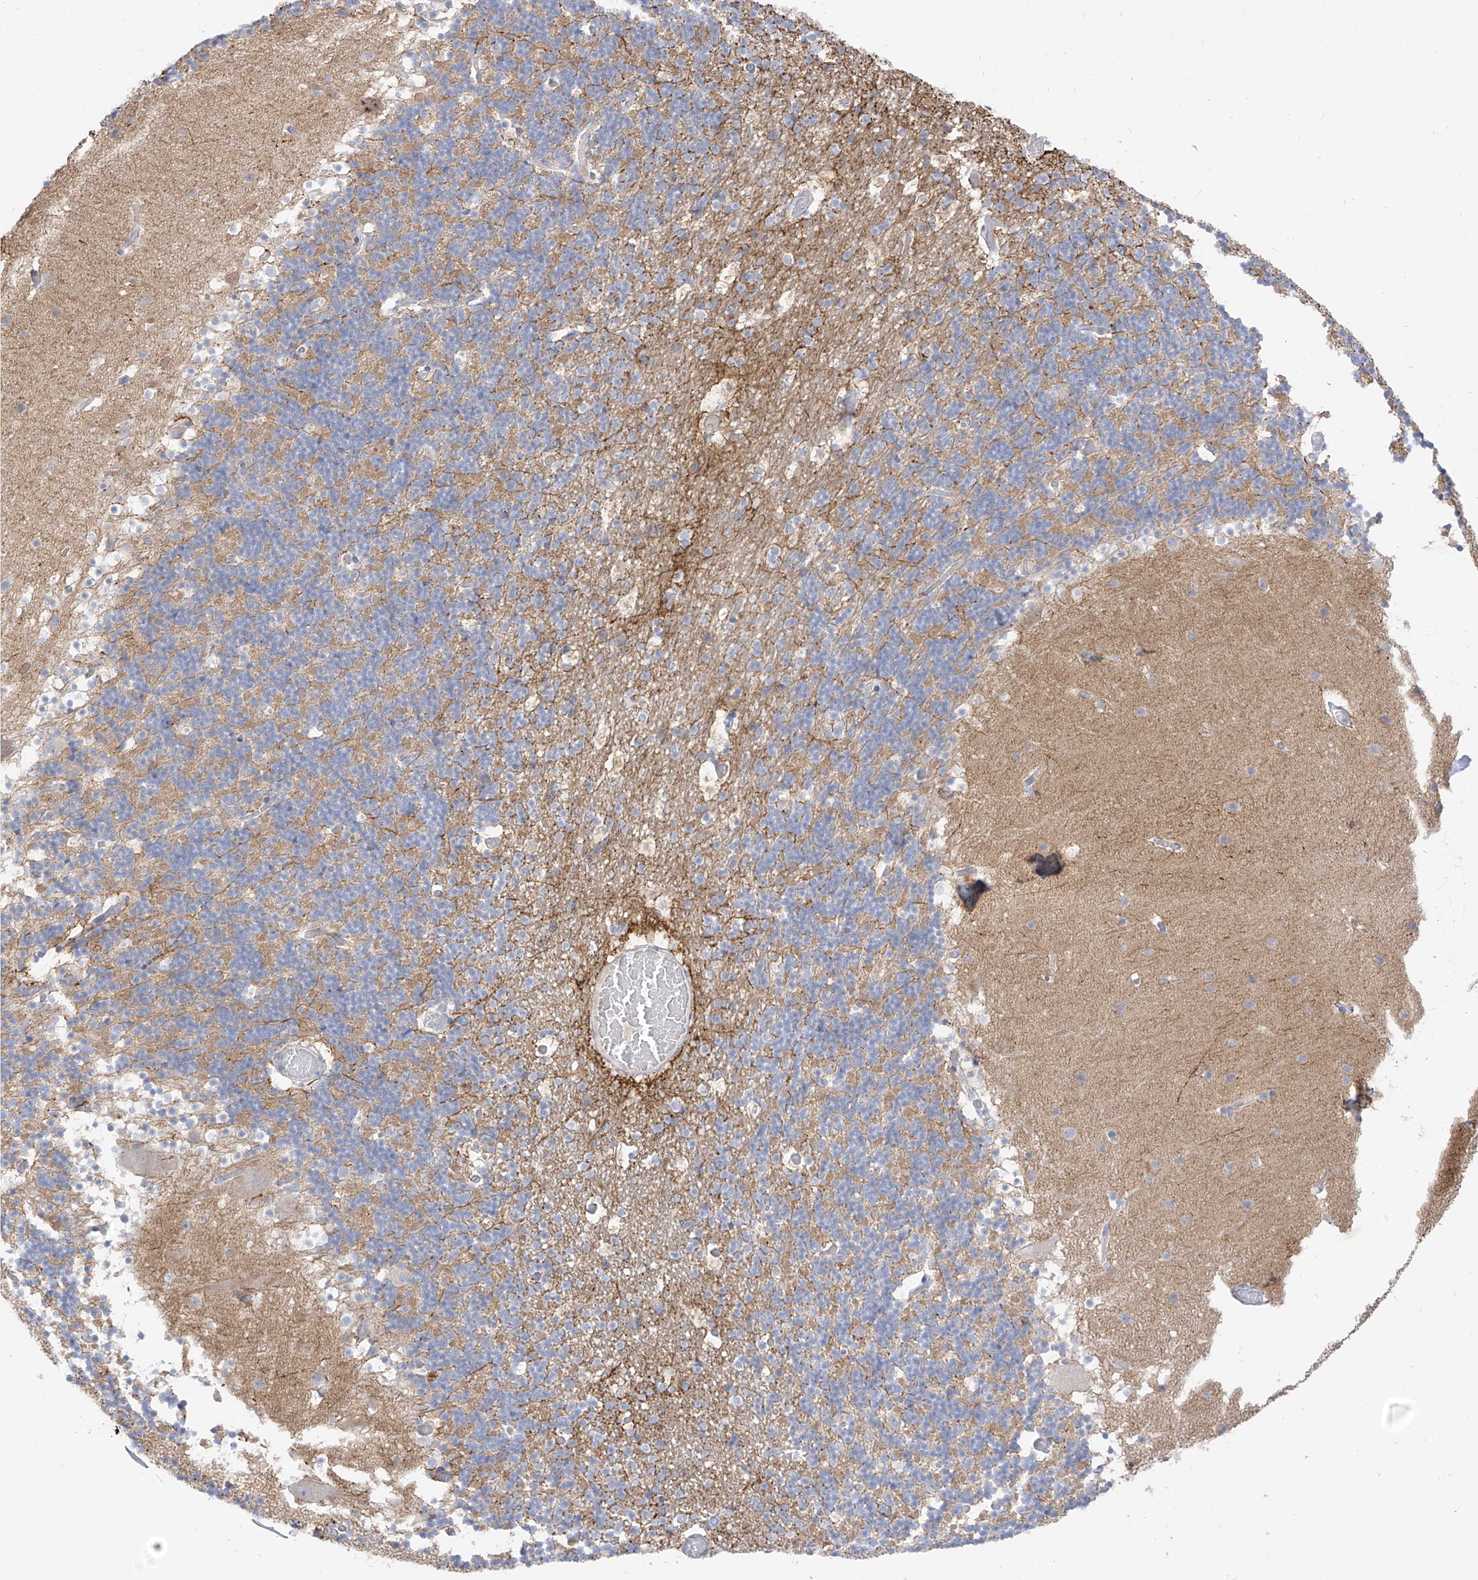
{"staining": {"intensity": "weak", "quantity": "<25%", "location": "cytoplasmic/membranous"}, "tissue": "cerebellum", "cell_type": "Cells in granular layer", "image_type": "normal", "snomed": [{"axis": "morphology", "description": "Normal tissue, NOS"}, {"axis": "topography", "description": "Cerebellum"}], "caption": "Immunohistochemistry (IHC) of benign cerebellum displays no expression in cells in granular layer. (Immunohistochemistry, brightfield microscopy, high magnification).", "gene": "ARHGEF40", "patient": {"sex": "male", "age": 57}}